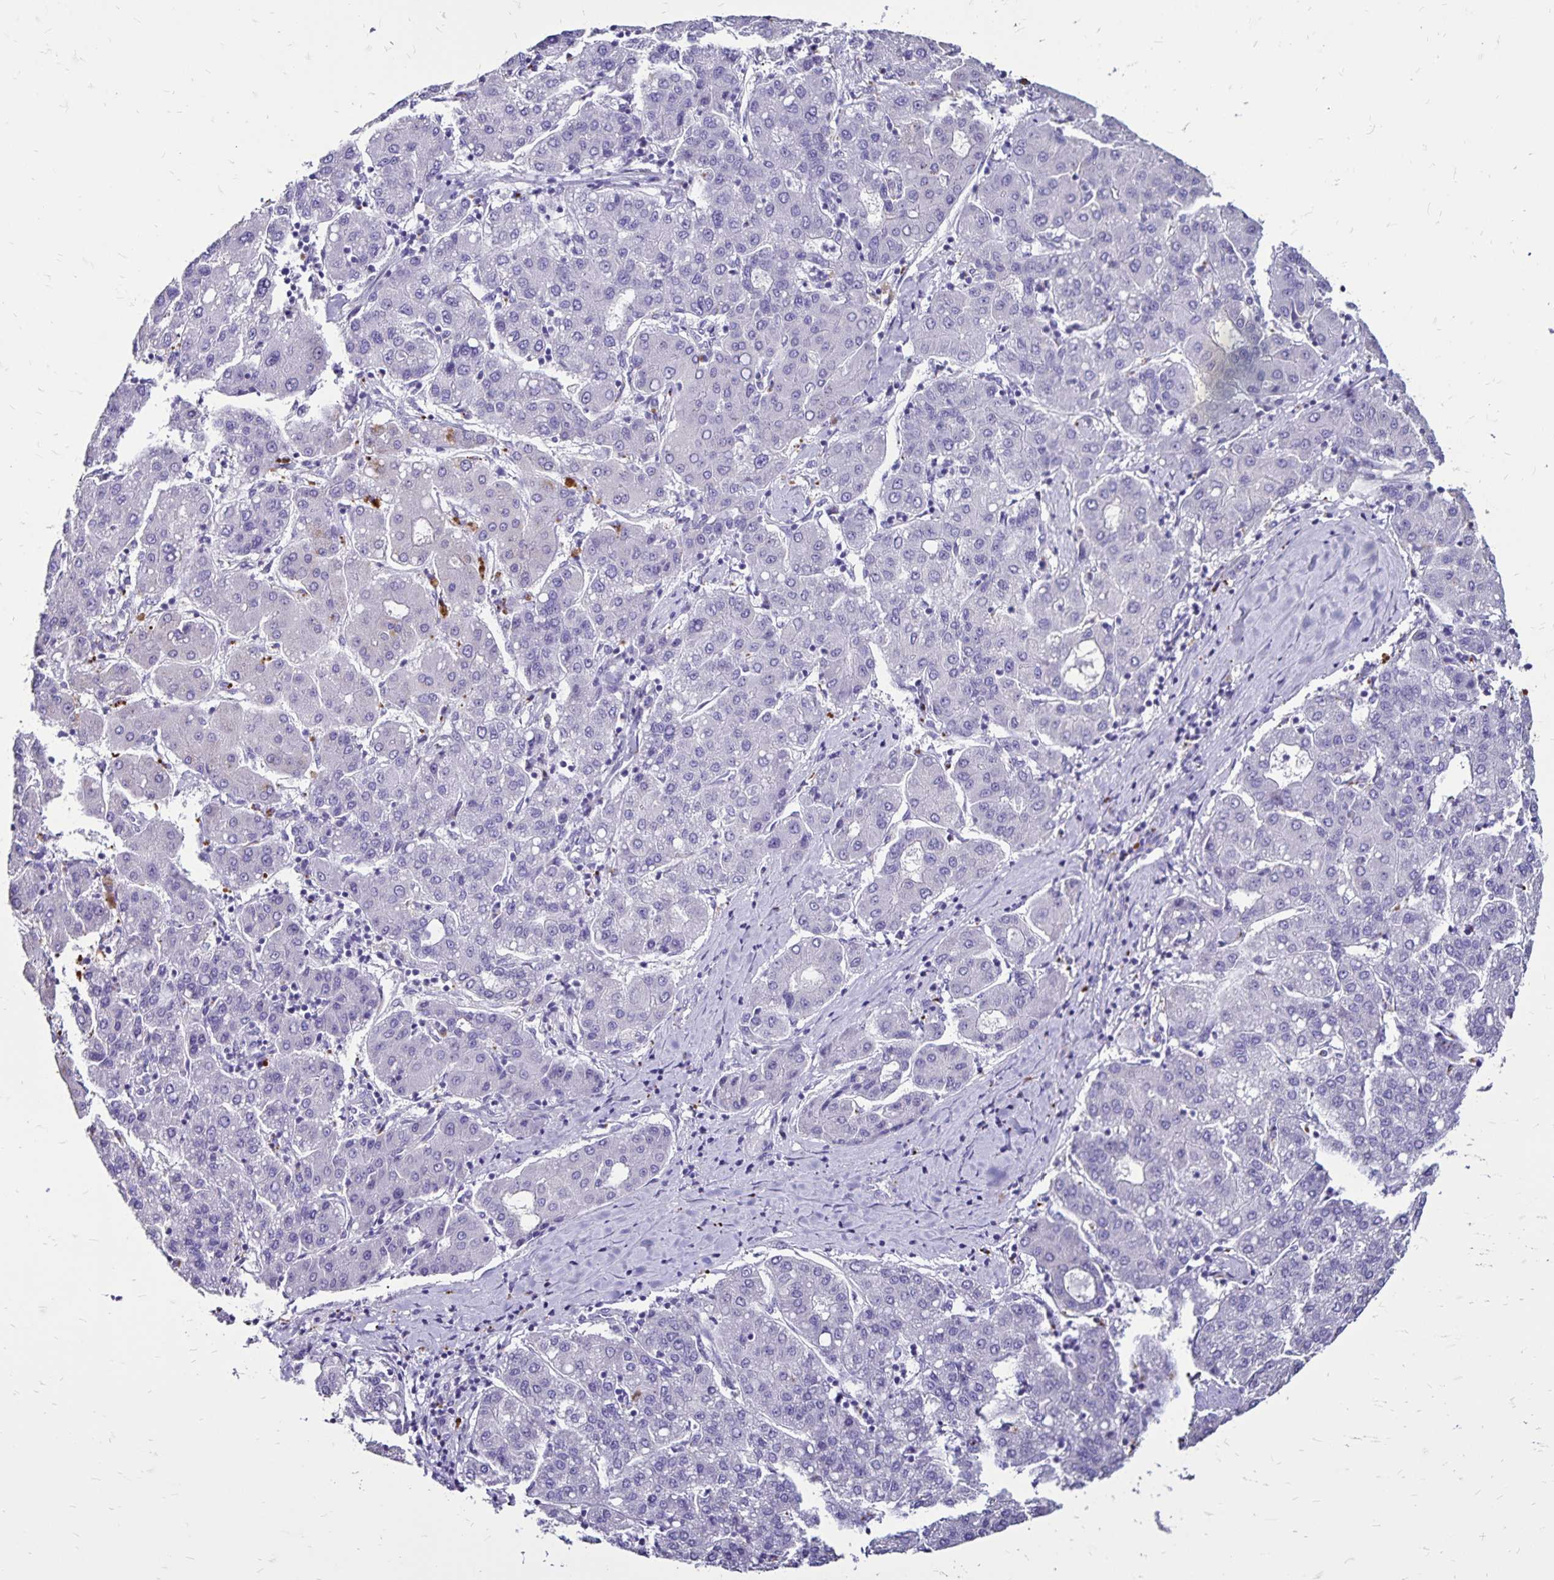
{"staining": {"intensity": "negative", "quantity": "none", "location": "none"}, "tissue": "liver cancer", "cell_type": "Tumor cells", "image_type": "cancer", "snomed": [{"axis": "morphology", "description": "Carcinoma, Hepatocellular, NOS"}, {"axis": "topography", "description": "Liver"}], "caption": "Tumor cells show no significant protein staining in liver cancer.", "gene": "EVPL", "patient": {"sex": "male", "age": 65}}